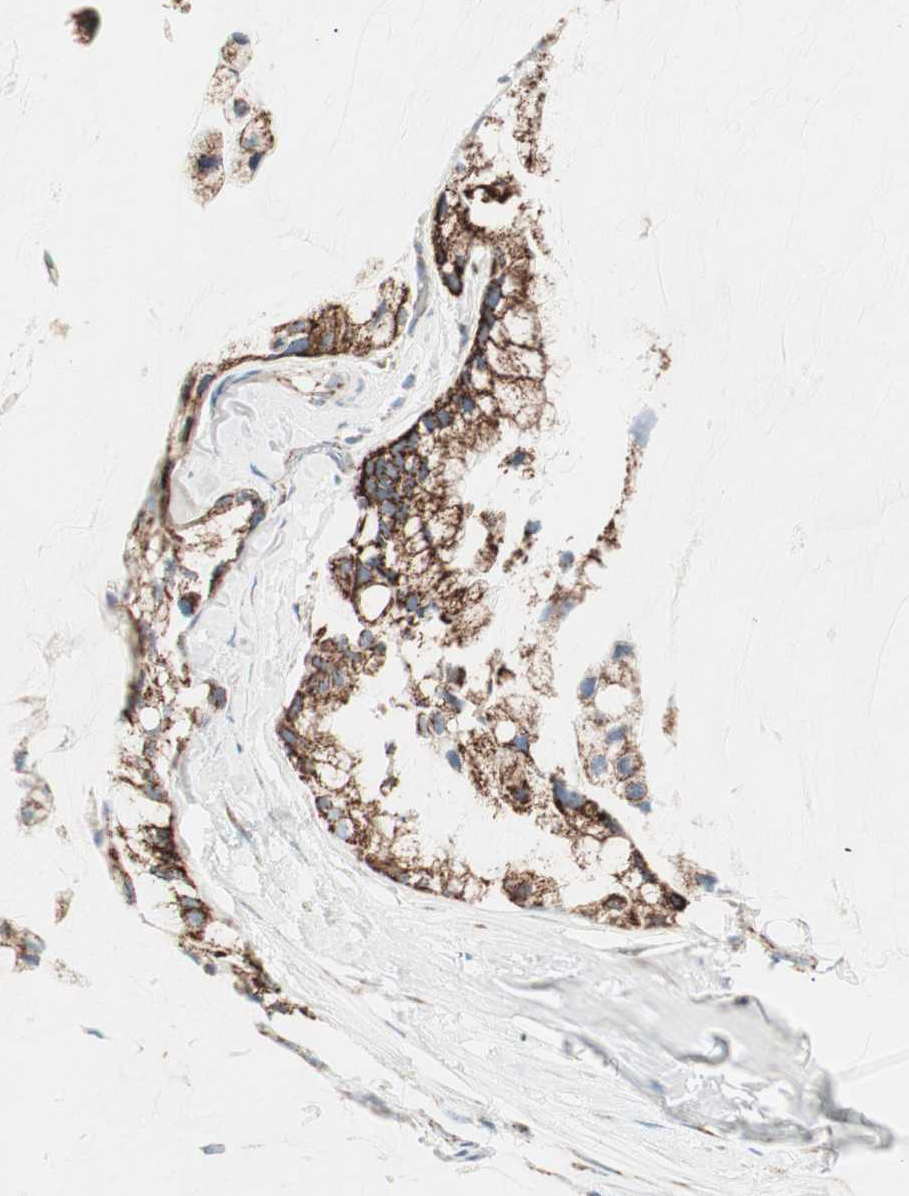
{"staining": {"intensity": "strong", "quantity": ">75%", "location": "cytoplasmic/membranous"}, "tissue": "ovarian cancer", "cell_type": "Tumor cells", "image_type": "cancer", "snomed": [{"axis": "morphology", "description": "Cystadenocarcinoma, mucinous, NOS"}, {"axis": "topography", "description": "Ovary"}], "caption": "This is a histology image of immunohistochemistry staining of ovarian mucinous cystadenocarcinoma, which shows strong expression in the cytoplasmic/membranous of tumor cells.", "gene": "TOMM20", "patient": {"sex": "female", "age": 39}}